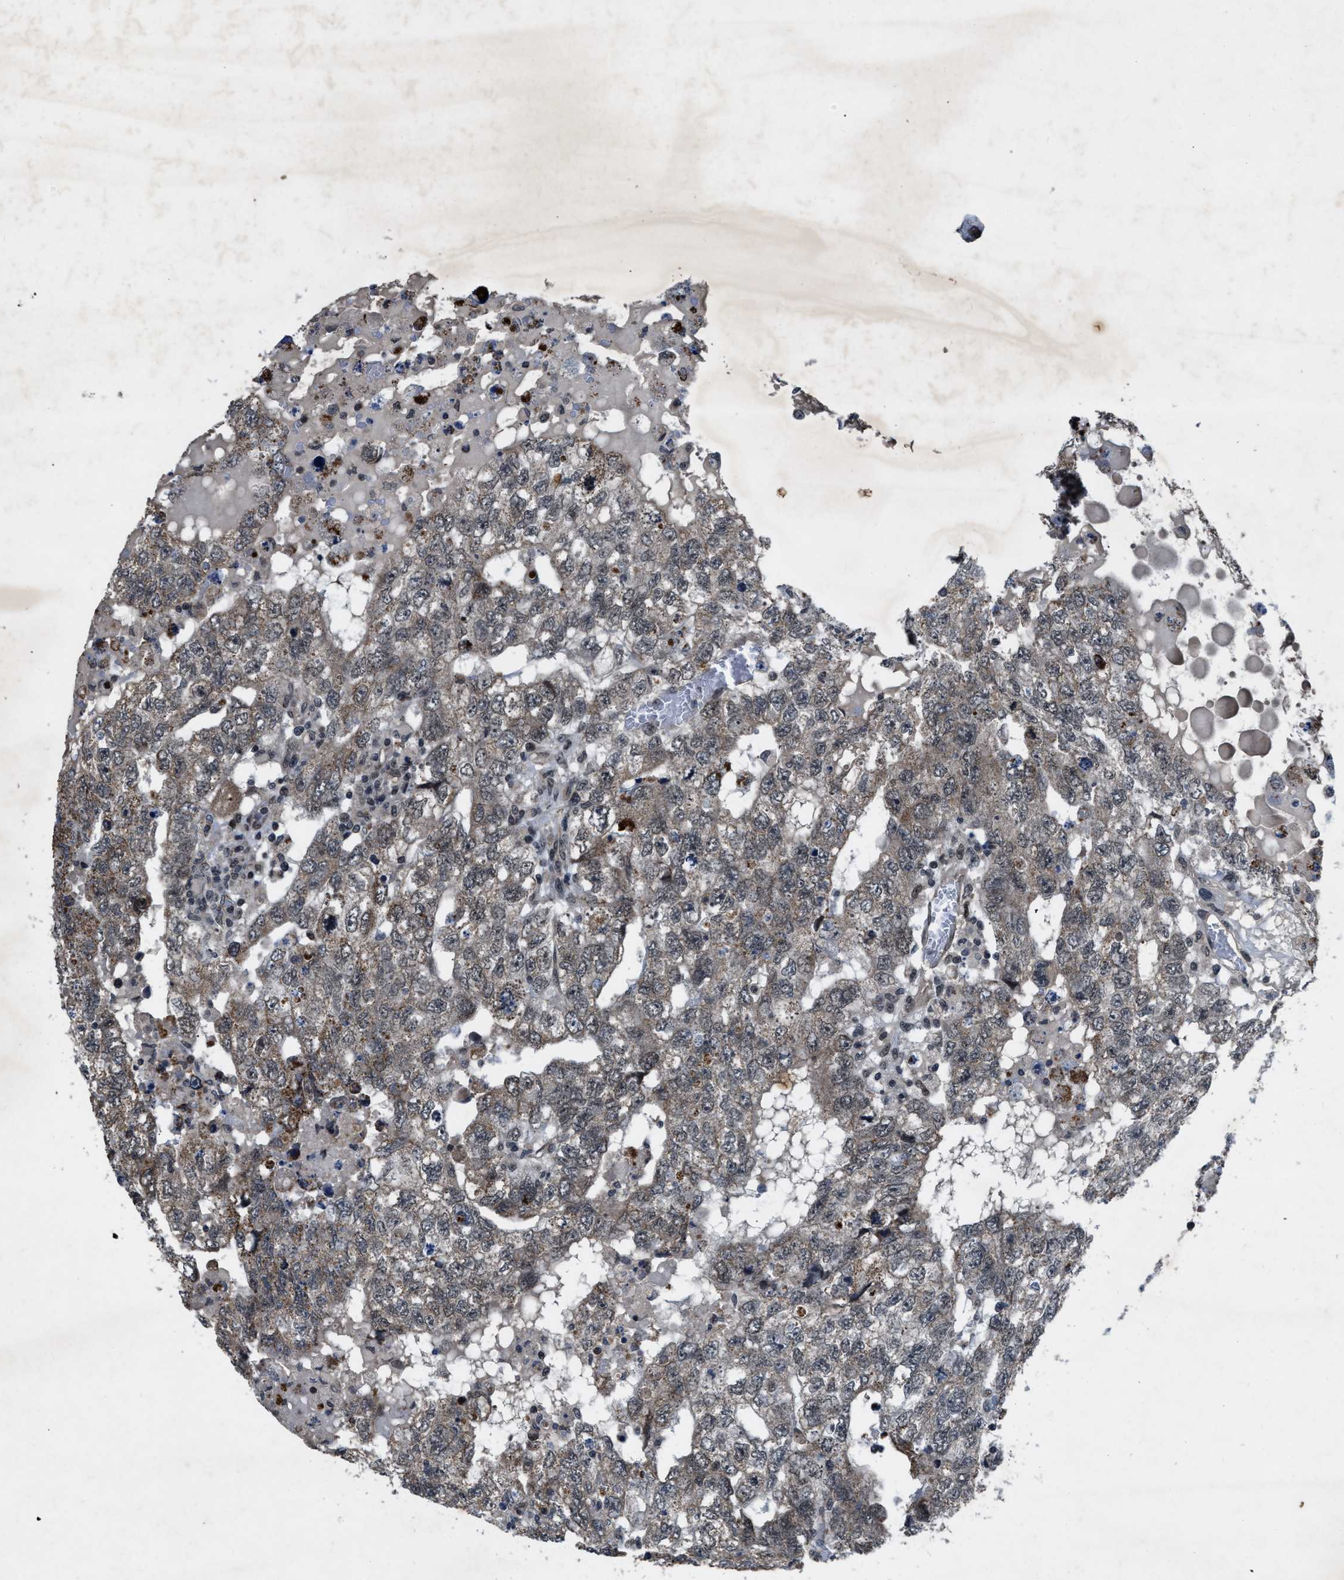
{"staining": {"intensity": "weak", "quantity": "25%-75%", "location": "nuclear"}, "tissue": "testis cancer", "cell_type": "Tumor cells", "image_type": "cancer", "snomed": [{"axis": "morphology", "description": "Carcinoma, Embryonal, NOS"}, {"axis": "topography", "description": "Testis"}], "caption": "Human testis cancer (embryonal carcinoma) stained with a brown dye exhibits weak nuclear positive positivity in about 25%-75% of tumor cells.", "gene": "ZNHIT1", "patient": {"sex": "male", "age": 36}}